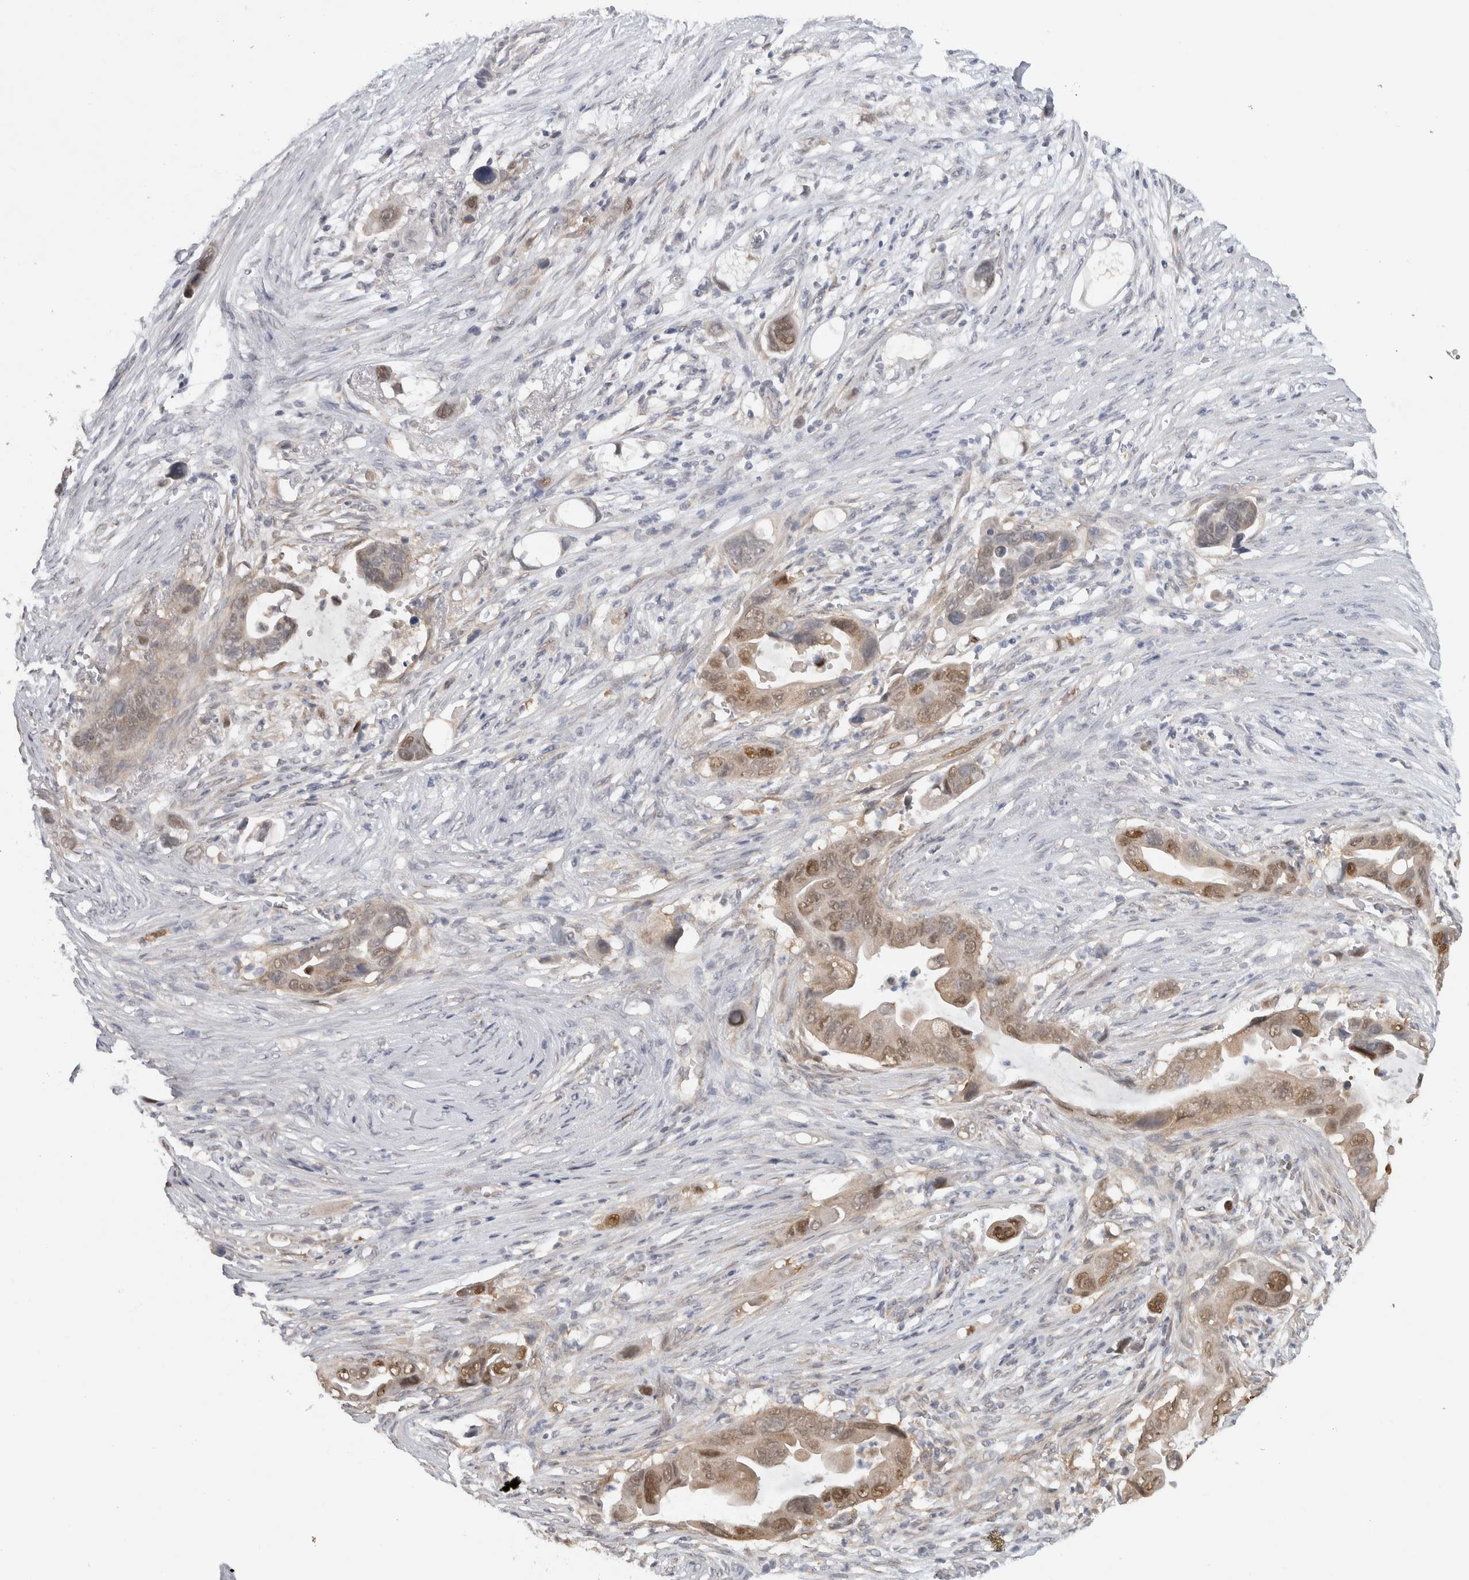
{"staining": {"intensity": "weak", "quantity": ">75%", "location": "cytoplasmic/membranous,nuclear"}, "tissue": "pancreatic cancer", "cell_type": "Tumor cells", "image_type": "cancer", "snomed": [{"axis": "morphology", "description": "Adenocarcinoma, NOS"}, {"axis": "topography", "description": "Pancreas"}], "caption": "A histopathology image of human pancreatic cancer (adenocarcinoma) stained for a protein reveals weak cytoplasmic/membranous and nuclear brown staining in tumor cells. The staining was performed using DAB, with brown indicating positive protein expression. Nuclei are stained blue with hematoxylin.", "gene": "DYRK2", "patient": {"sex": "female", "age": 72}}